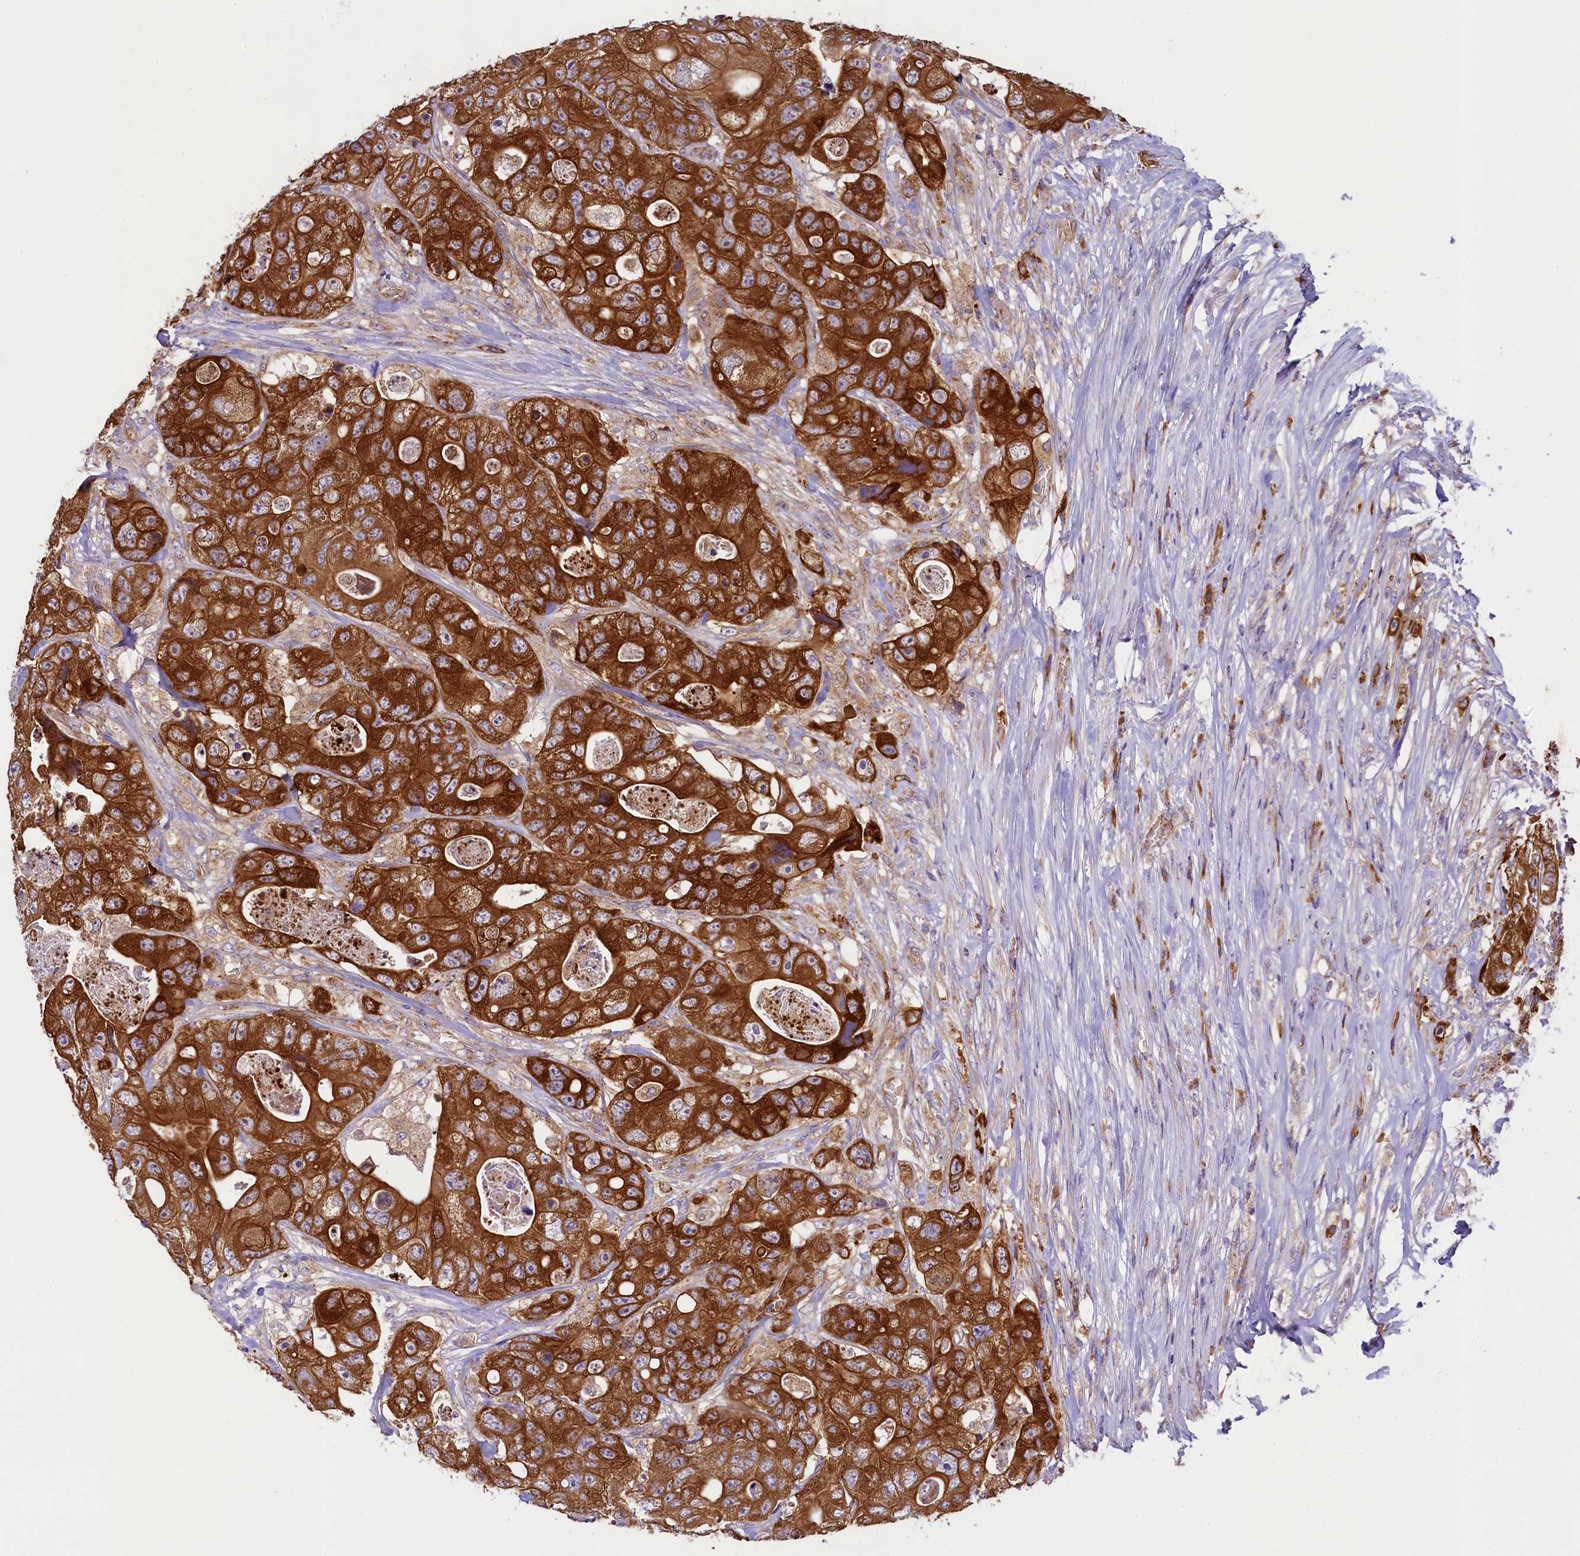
{"staining": {"intensity": "strong", "quantity": ">75%", "location": "cytoplasmic/membranous"}, "tissue": "colorectal cancer", "cell_type": "Tumor cells", "image_type": "cancer", "snomed": [{"axis": "morphology", "description": "Adenocarcinoma, NOS"}, {"axis": "topography", "description": "Colon"}], "caption": "Brown immunohistochemical staining in colorectal cancer (adenocarcinoma) shows strong cytoplasmic/membranous positivity in approximately >75% of tumor cells. Using DAB (3,3'-diaminobenzidine) (brown) and hematoxylin (blue) stains, captured at high magnification using brightfield microscopy.", "gene": "LARP4", "patient": {"sex": "female", "age": 46}}